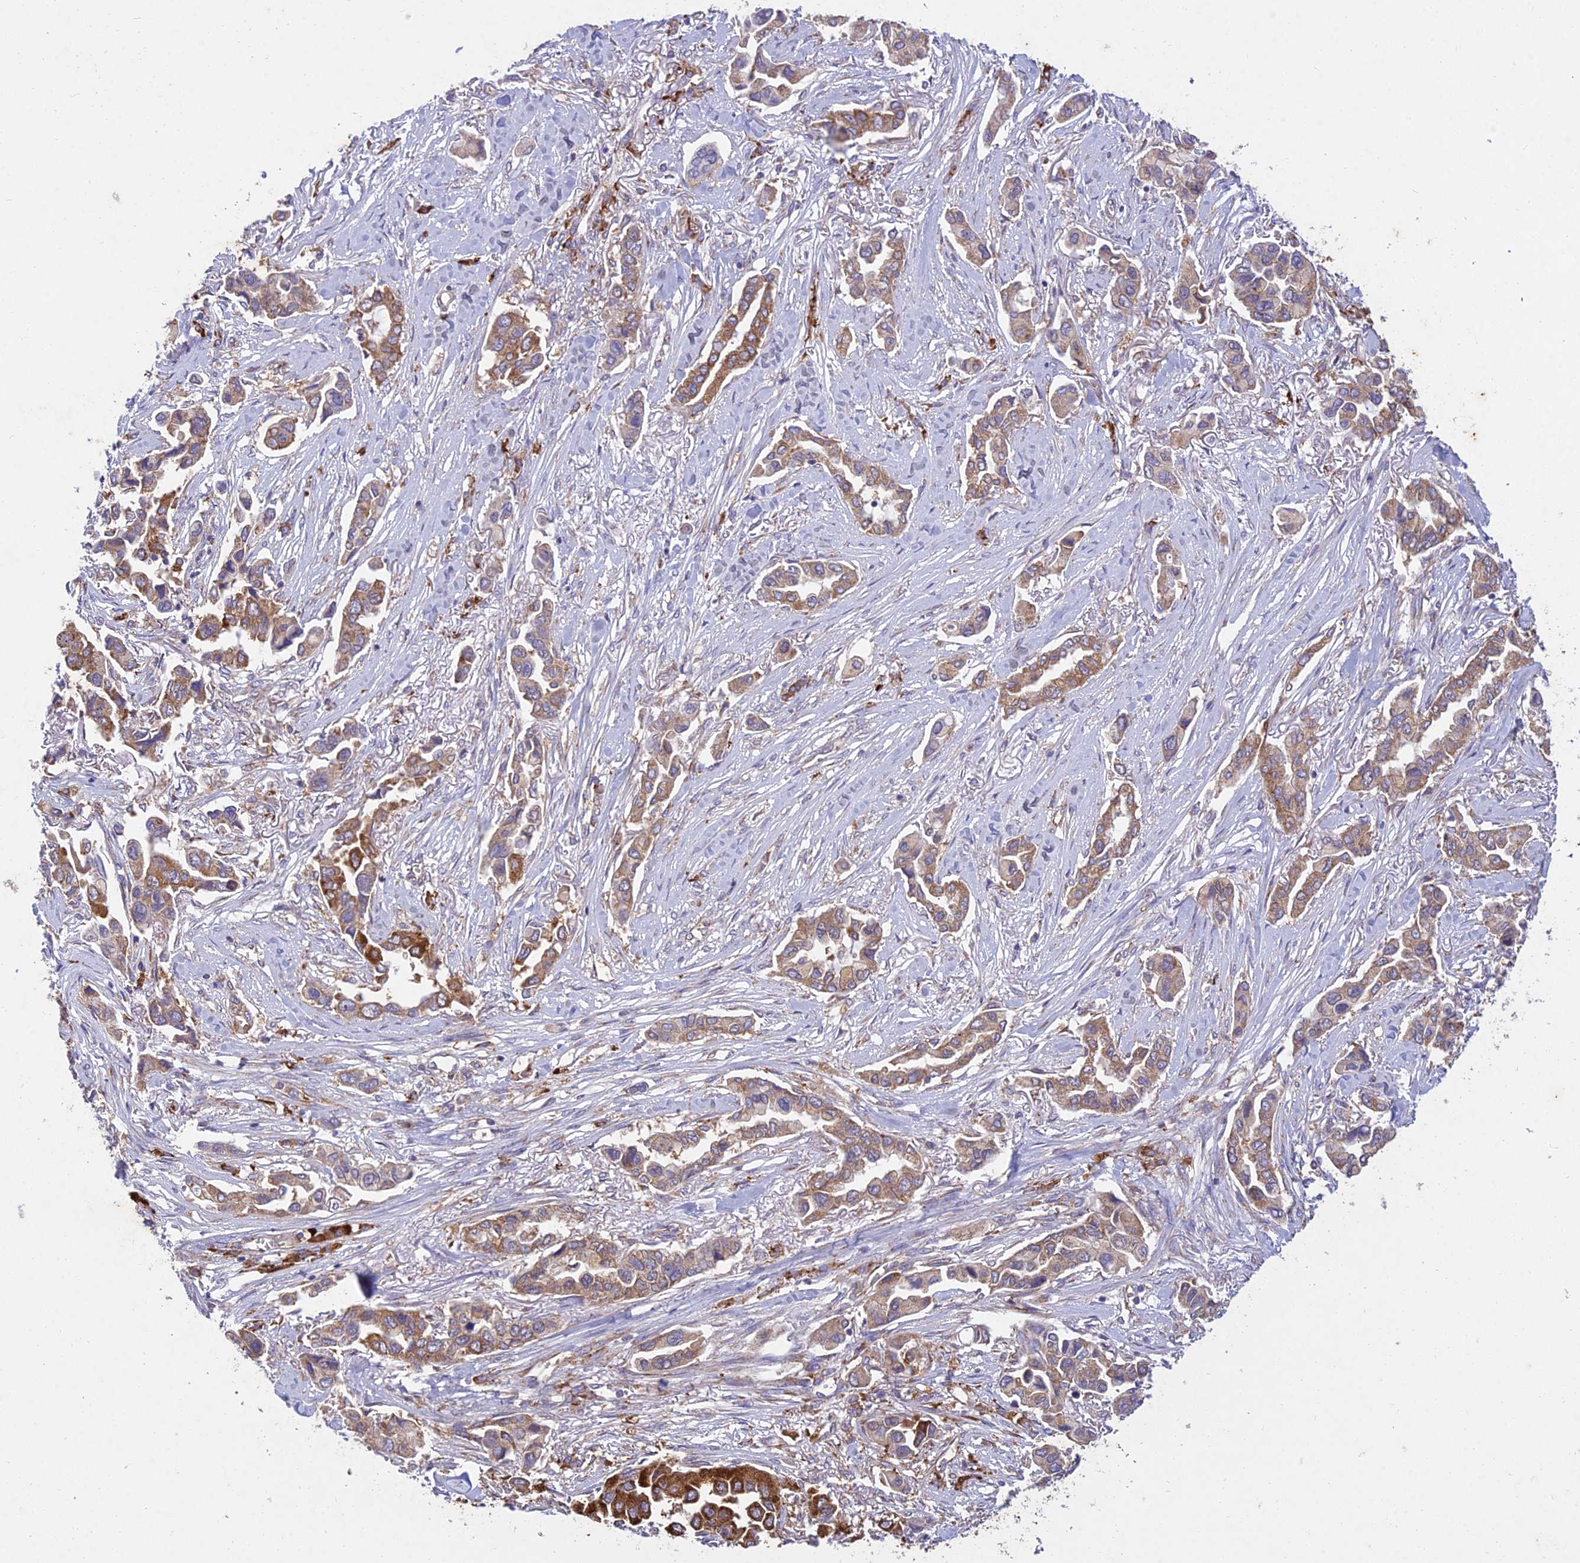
{"staining": {"intensity": "moderate", "quantity": ">75%", "location": "cytoplasmic/membranous"}, "tissue": "lung cancer", "cell_type": "Tumor cells", "image_type": "cancer", "snomed": [{"axis": "morphology", "description": "Adenocarcinoma, NOS"}, {"axis": "topography", "description": "Lung"}], "caption": "Immunohistochemical staining of human adenocarcinoma (lung) exhibits medium levels of moderate cytoplasmic/membranous protein expression in about >75% of tumor cells.", "gene": "NXNL2", "patient": {"sex": "female", "age": 76}}